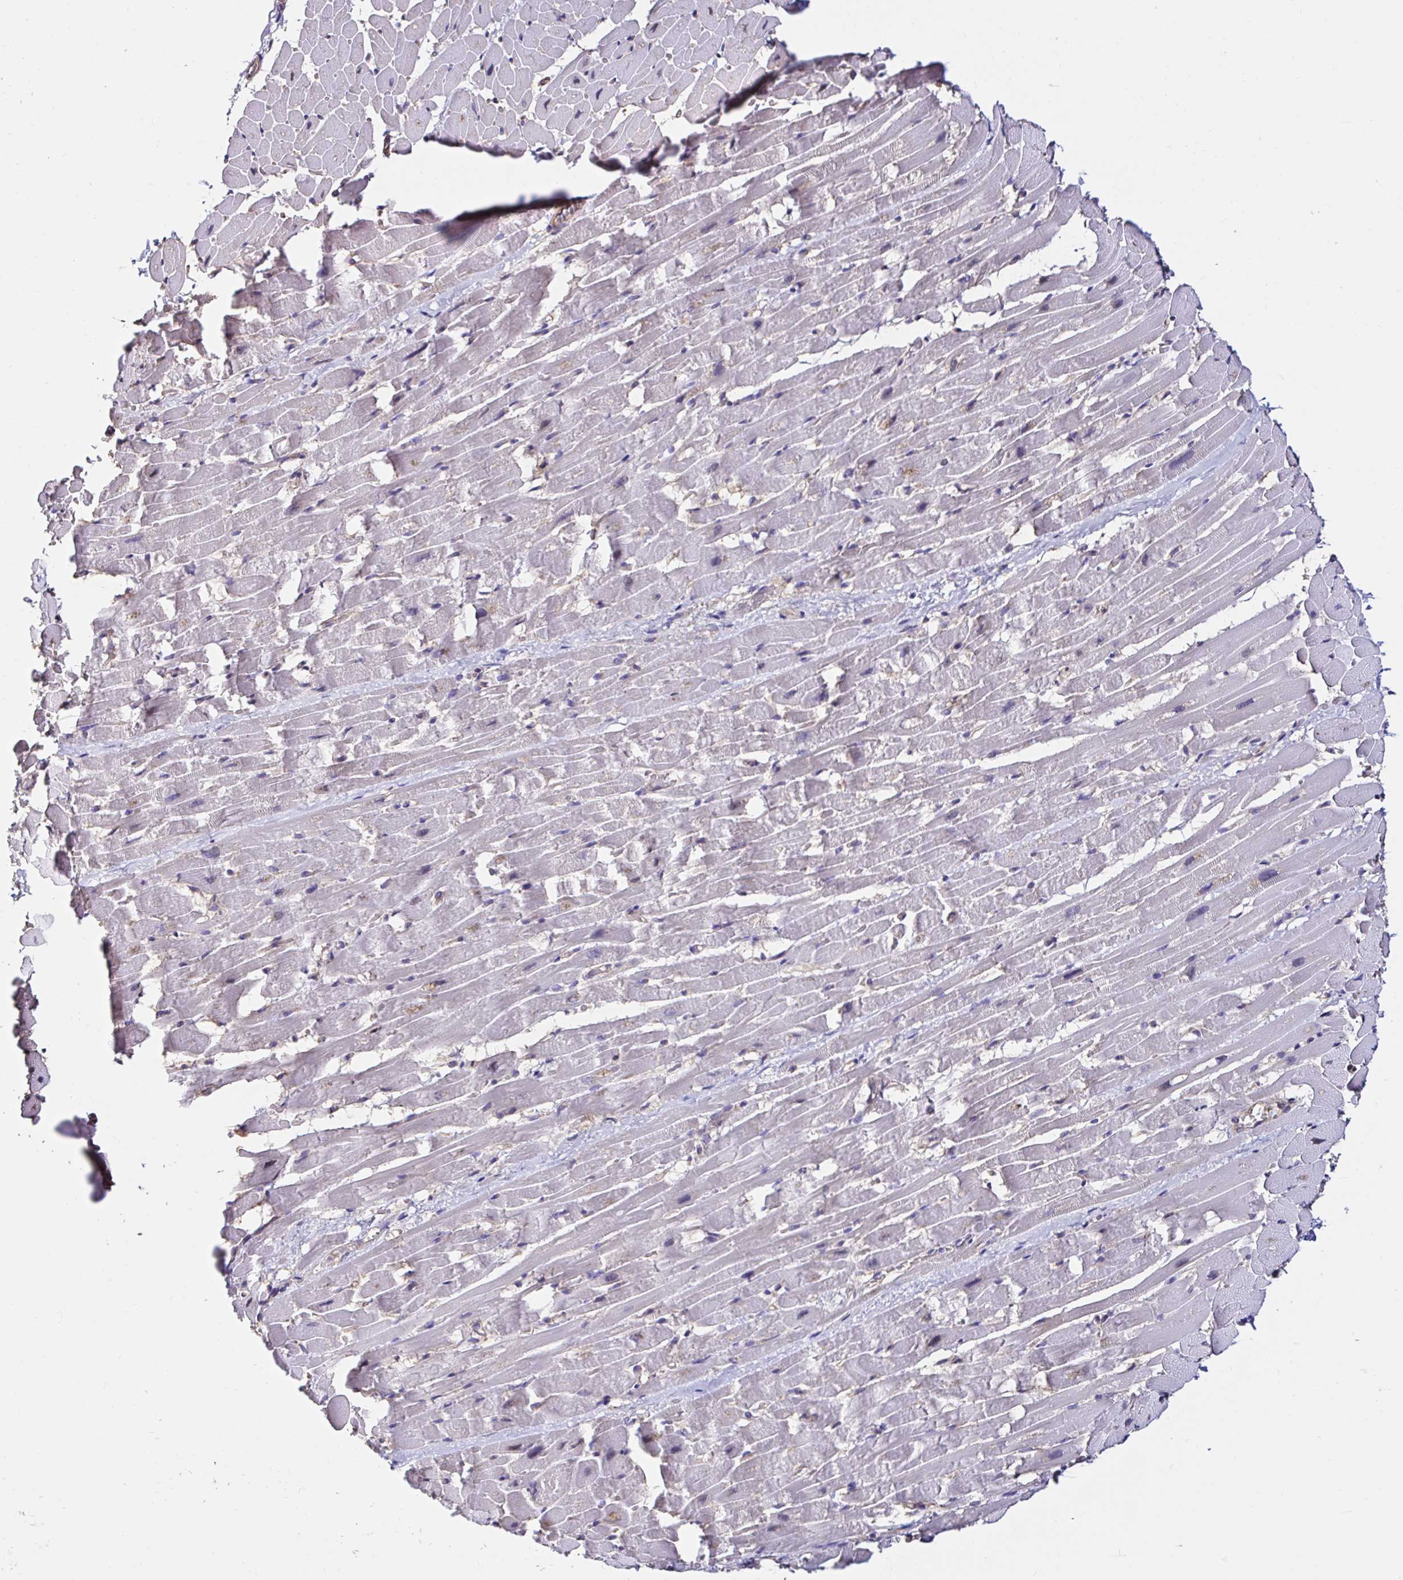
{"staining": {"intensity": "negative", "quantity": "none", "location": "none"}, "tissue": "heart muscle", "cell_type": "Cardiomyocytes", "image_type": "normal", "snomed": [{"axis": "morphology", "description": "Normal tissue, NOS"}, {"axis": "topography", "description": "Heart"}], "caption": "Human heart muscle stained for a protein using immunohistochemistry exhibits no expression in cardiomyocytes.", "gene": "RSRP1", "patient": {"sex": "male", "age": 37}}